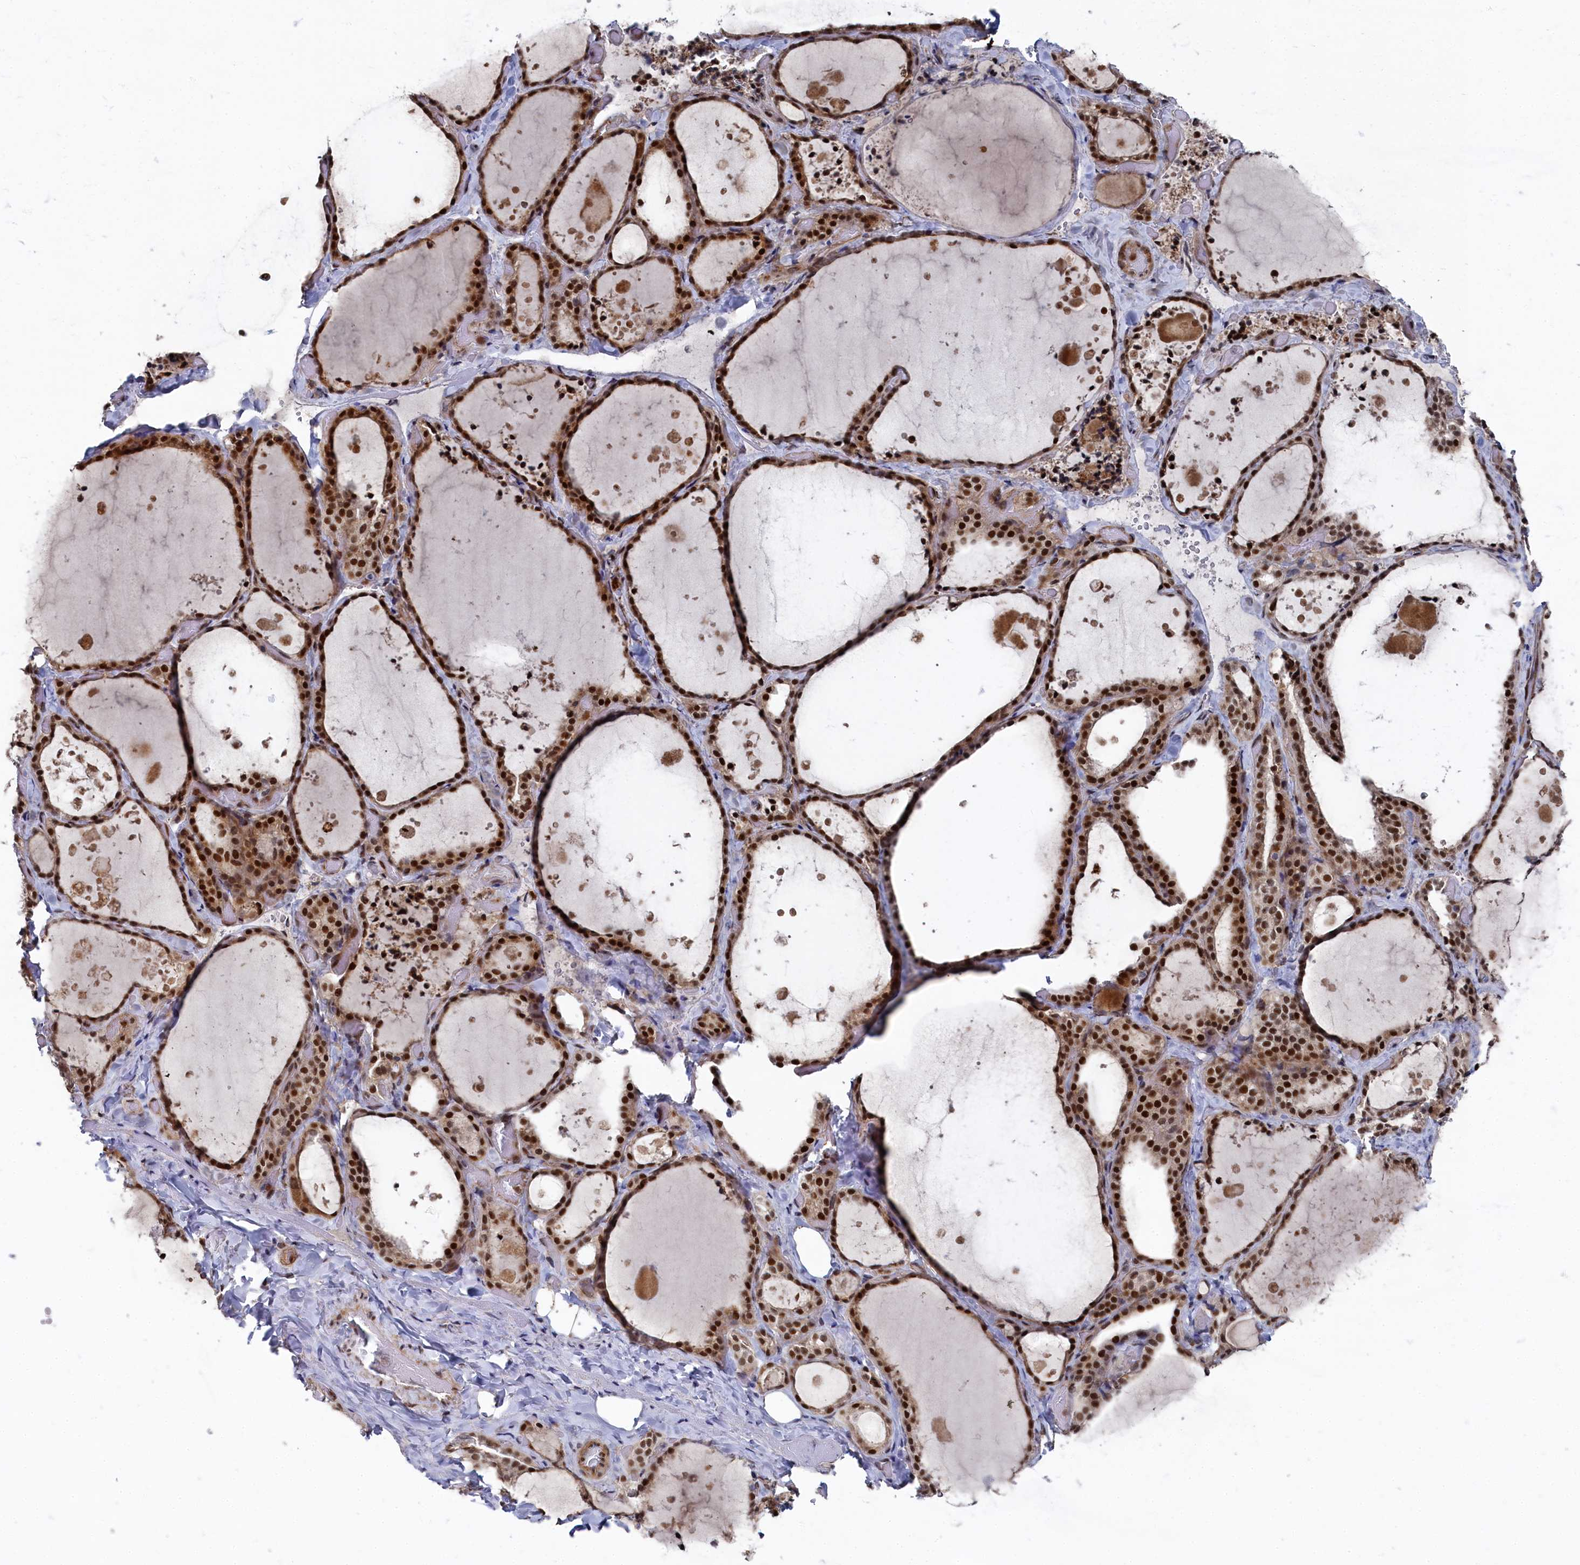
{"staining": {"intensity": "strong", "quantity": ">75%", "location": "cytoplasmic/membranous,nuclear"}, "tissue": "thyroid gland", "cell_type": "Glandular cells", "image_type": "normal", "snomed": [{"axis": "morphology", "description": "Normal tissue, NOS"}, {"axis": "topography", "description": "Thyroid gland"}], "caption": "Strong cytoplasmic/membranous,nuclear protein positivity is present in approximately >75% of glandular cells in thyroid gland. Using DAB (brown) and hematoxylin (blue) stains, captured at high magnification using brightfield microscopy.", "gene": "BUB3", "patient": {"sex": "female", "age": 44}}